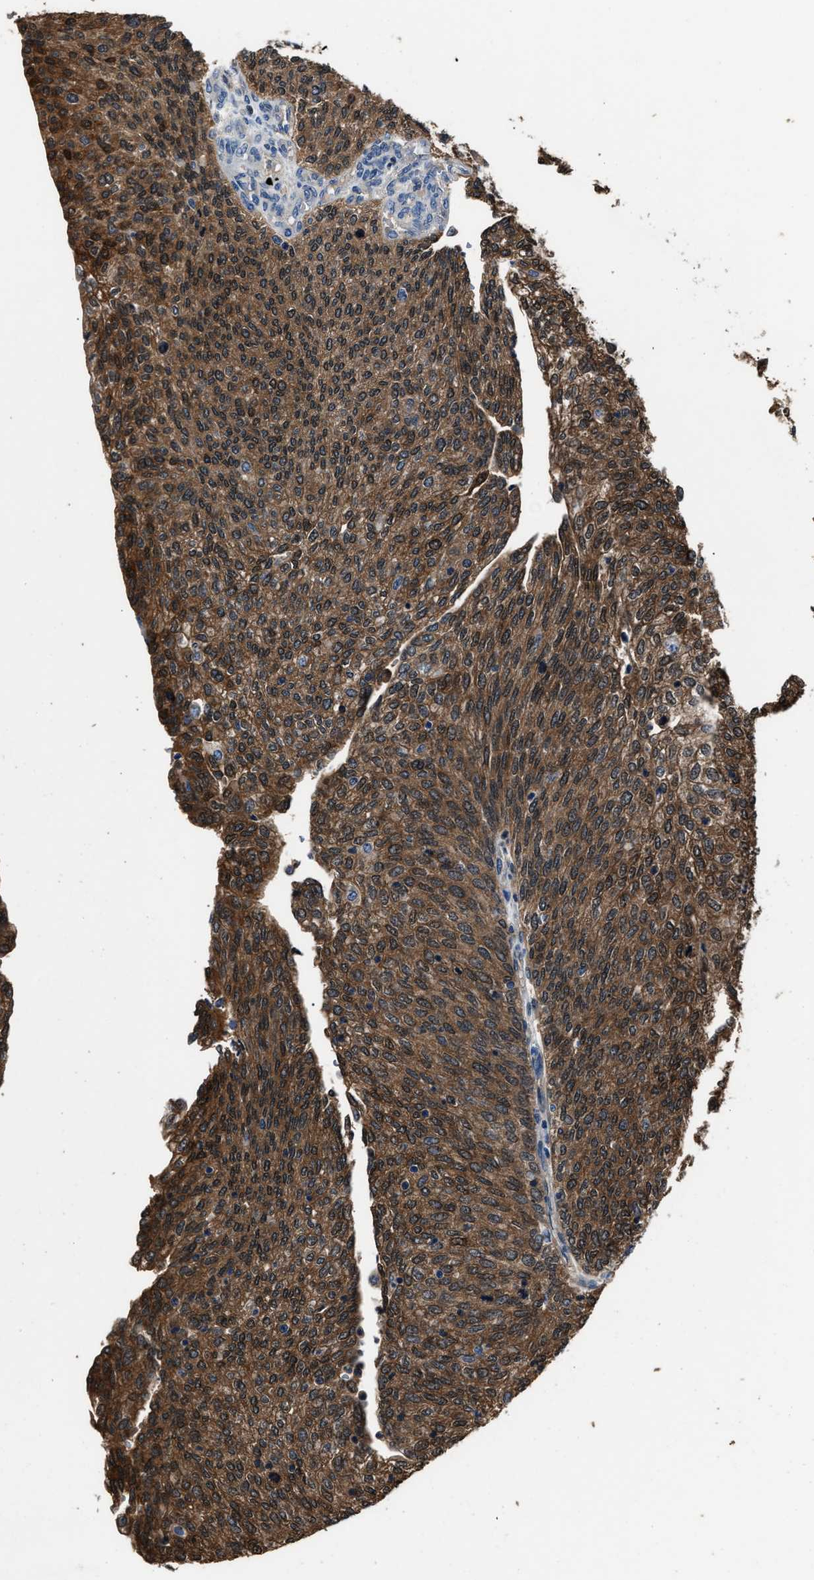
{"staining": {"intensity": "strong", "quantity": ">75%", "location": "cytoplasmic/membranous"}, "tissue": "urothelial cancer", "cell_type": "Tumor cells", "image_type": "cancer", "snomed": [{"axis": "morphology", "description": "Urothelial carcinoma, Low grade"}, {"axis": "topography", "description": "Urinary bladder"}], "caption": "Immunohistochemical staining of human low-grade urothelial carcinoma displays high levels of strong cytoplasmic/membranous expression in approximately >75% of tumor cells. (DAB = brown stain, brightfield microscopy at high magnification).", "gene": "GSTP1", "patient": {"sex": "female", "age": 79}}